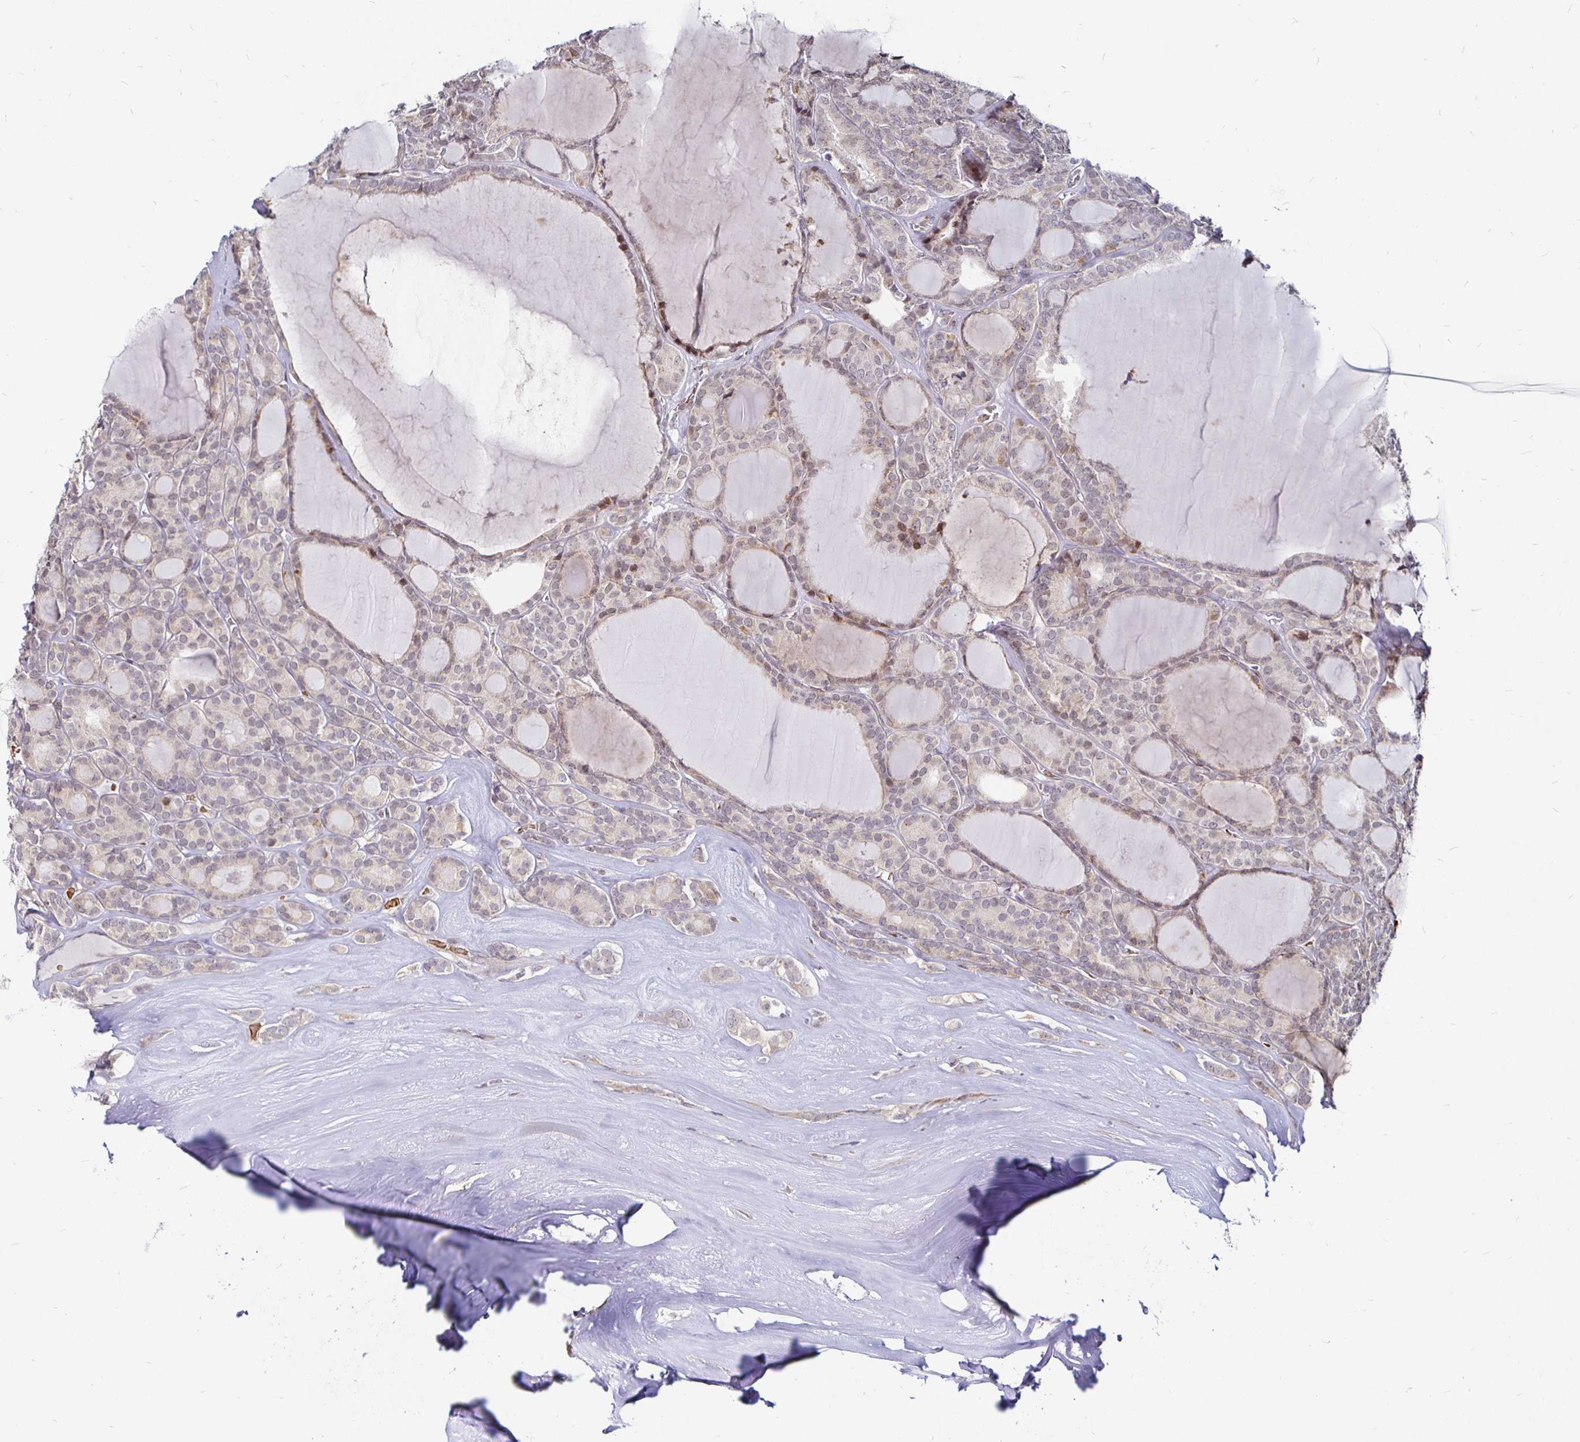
{"staining": {"intensity": "weak", "quantity": "<25%", "location": "cytoplasmic/membranous"}, "tissue": "thyroid cancer", "cell_type": "Tumor cells", "image_type": "cancer", "snomed": [{"axis": "morphology", "description": "Follicular adenoma carcinoma, NOS"}, {"axis": "topography", "description": "Thyroid gland"}], "caption": "This is an immunohistochemistry photomicrograph of follicular adenoma carcinoma (thyroid). There is no positivity in tumor cells.", "gene": "ATG3", "patient": {"sex": "male", "age": 74}}